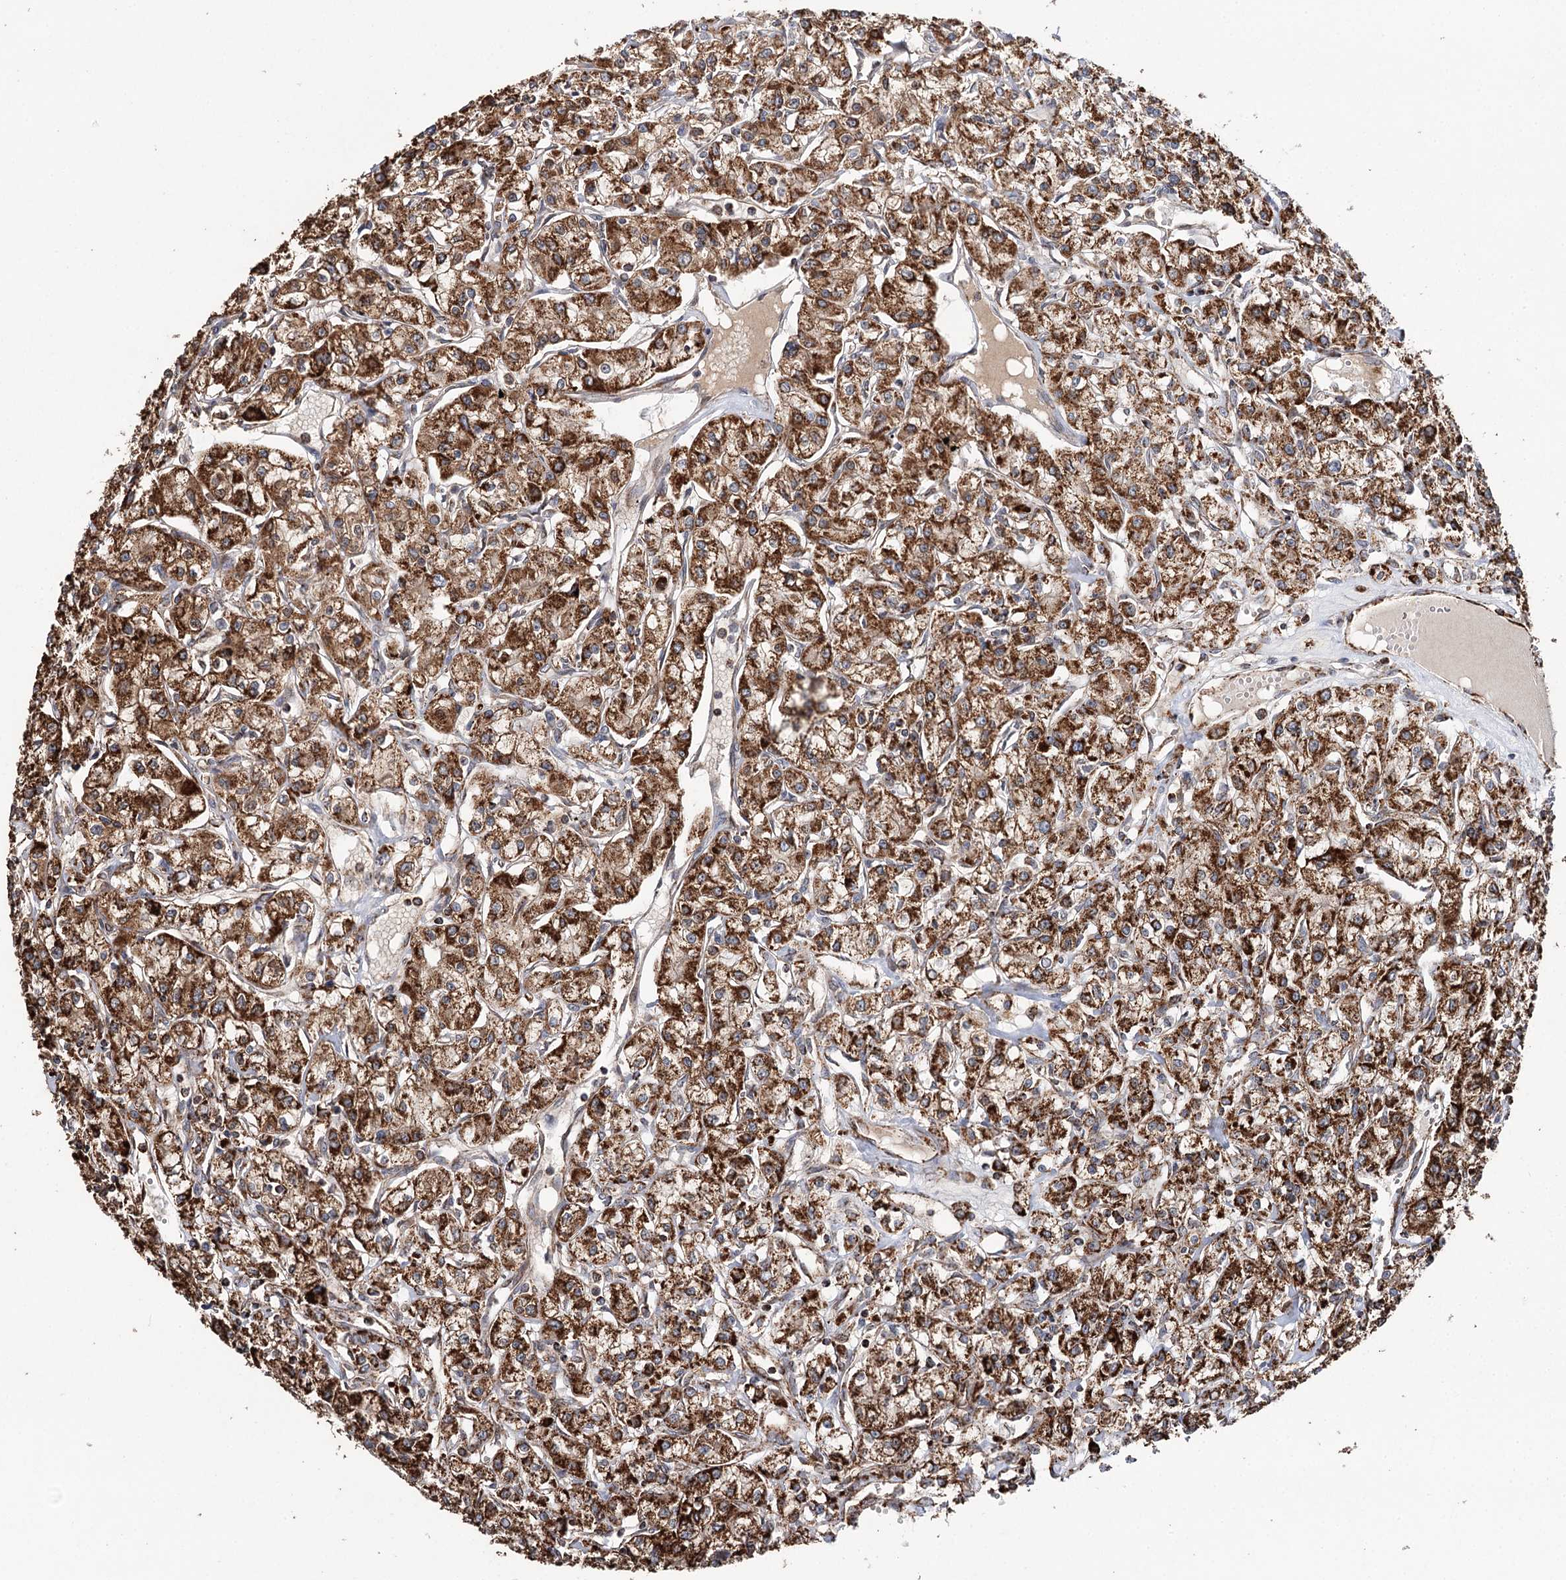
{"staining": {"intensity": "strong", "quantity": ">75%", "location": "cytoplasmic/membranous"}, "tissue": "renal cancer", "cell_type": "Tumor cells", "image_type": "cancer", "snomed": [{"axis": "morphology", "description": "Adenocarcinoma, NOS"}, {"axis": "topography", "description": "Kidney"}], "caption": "A photomicrograph of human renal cancer (adenocarcinoma) stained for a protein demonstrates strong cytoplasmic/membranous brown staining in tumor cells.", "gene": "APH1A", "patient": {"sex": "female", "age": 59}}